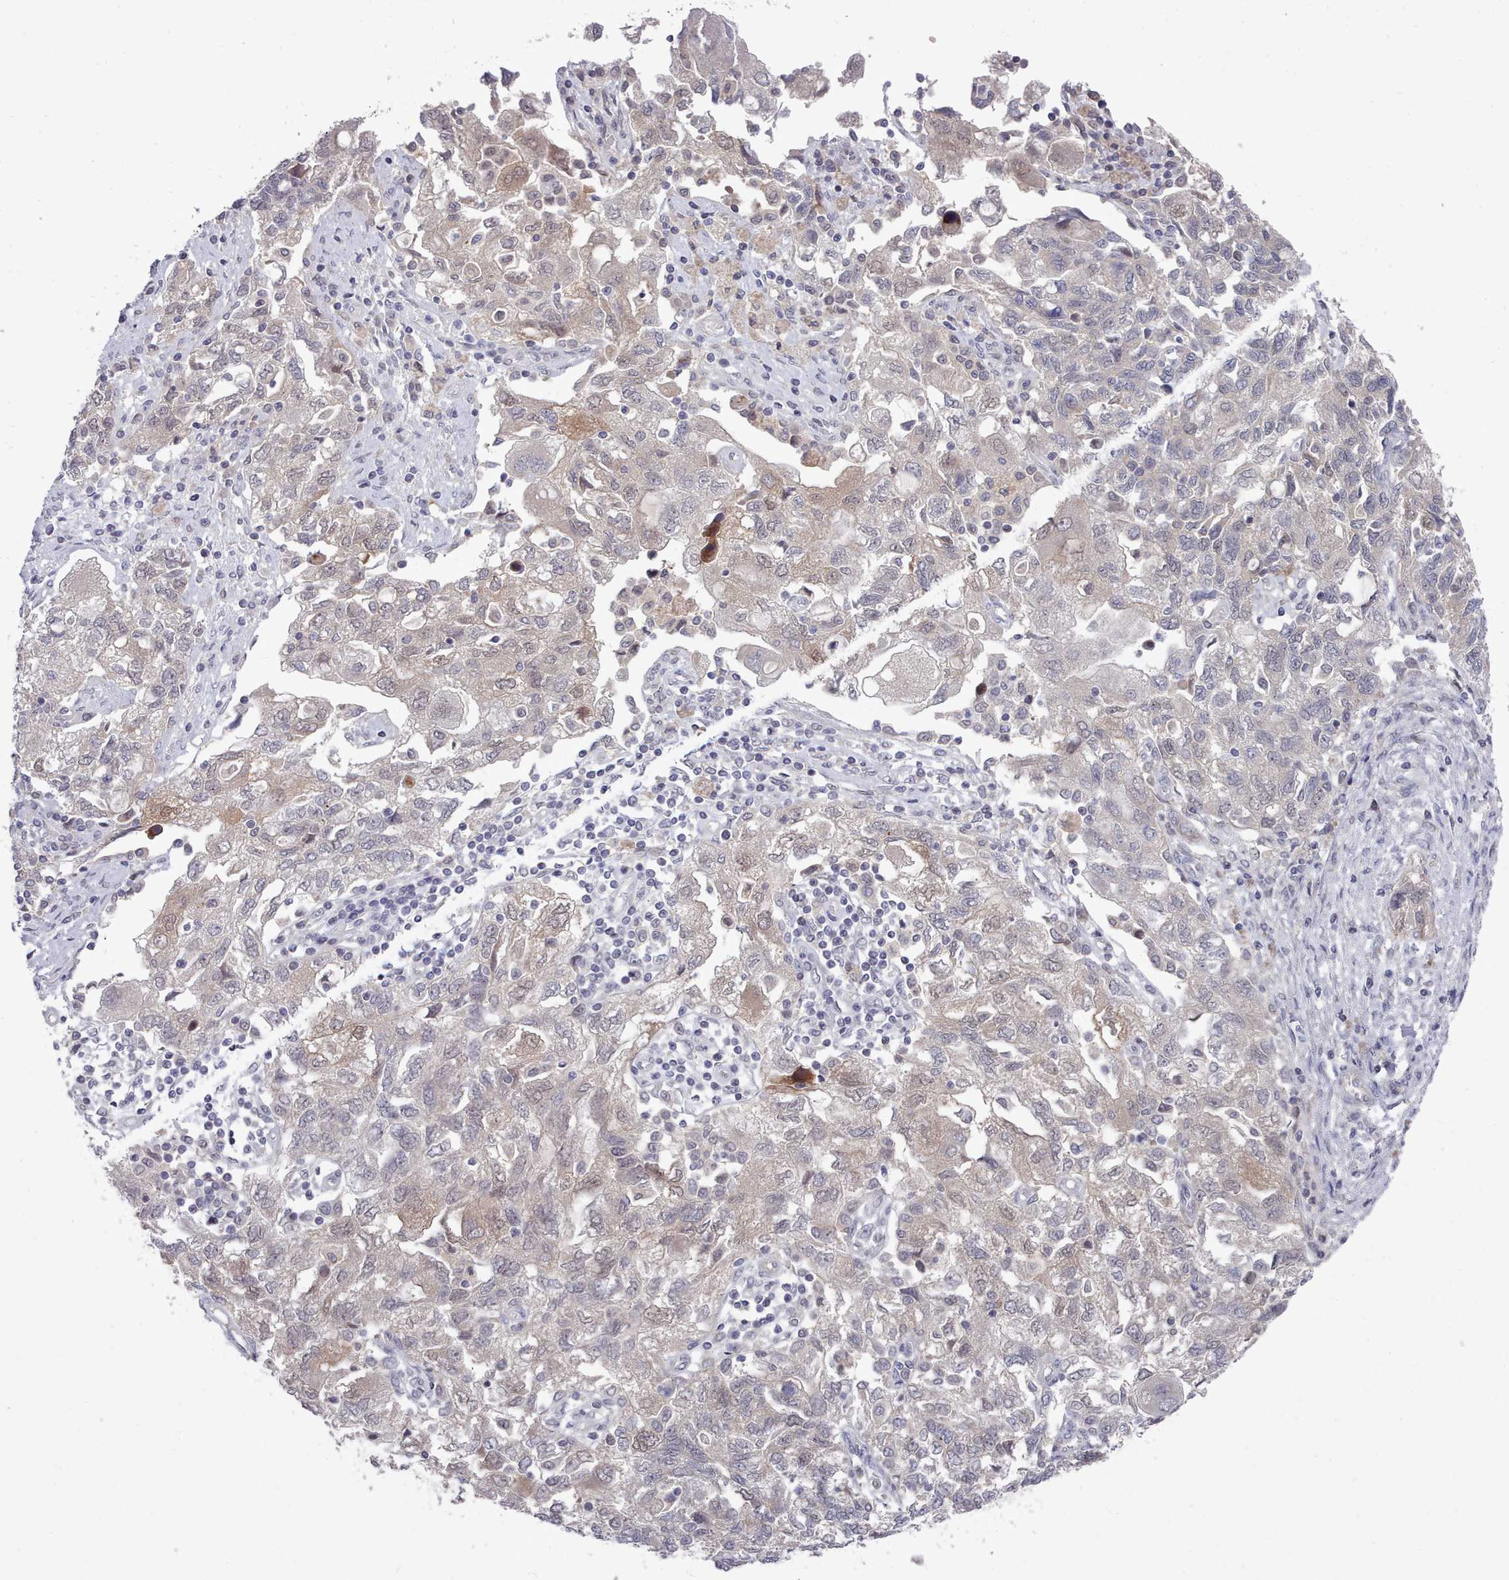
{"staining": {"intensity": "weak", "quantity": "<25%", "location": "nuclear"}, "tissue": "ovarian cancer", "cell_type": "Tumor cells", "image_type": "cancer", "snomed": [{"axis": "morphology", "description": "Carcinoma, NOS"}, {"axis": "morphology", "description": "Cystadenocarcinoma, serous, NOS"}, {"axis": "topography", "description": "Ovary"}], "caption": "A photomicrograph of human ovarian cancer is negative for staining in tumor cells.", "gene": "GINS1", "patient": {"sex": "female", "age": 69}}